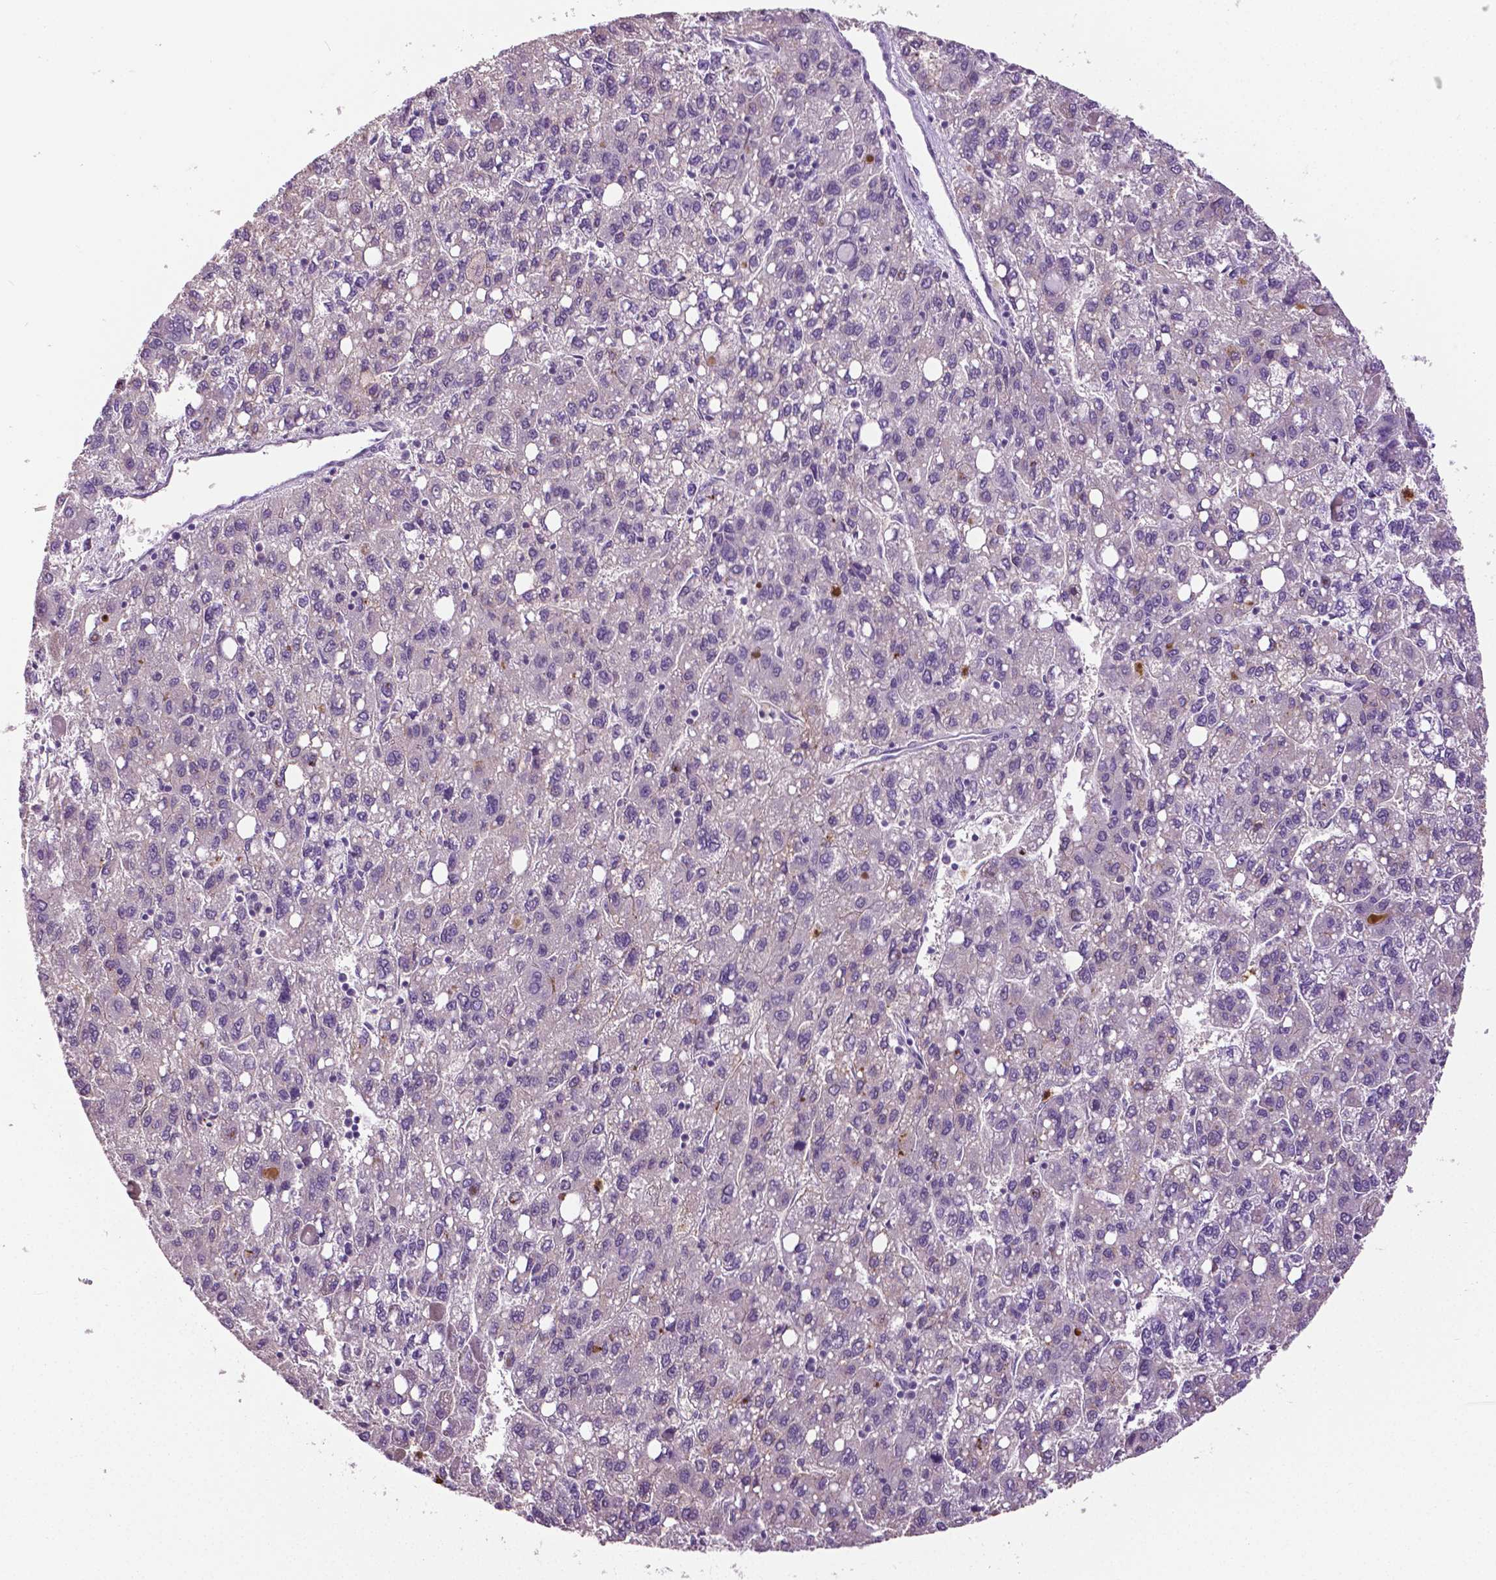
{"staining": {"intensity": "negative", "quantity": "none", "location": "none"}, "tissue": "liver cancer", "cell_type": "Tumor cells", "image_type": "cancer", "snomed": [{"axis": "morphology", "description": "Carcinoma, Hepatocellular, NOS"}, {"axis": "topography", "description": "Liver"}], "caption": "Tumor cells show no significant protein positivity in liver hepatocellular carcinoma.", "gene": "PTPN5", "patient": {"sex": "female", "age": 82}}